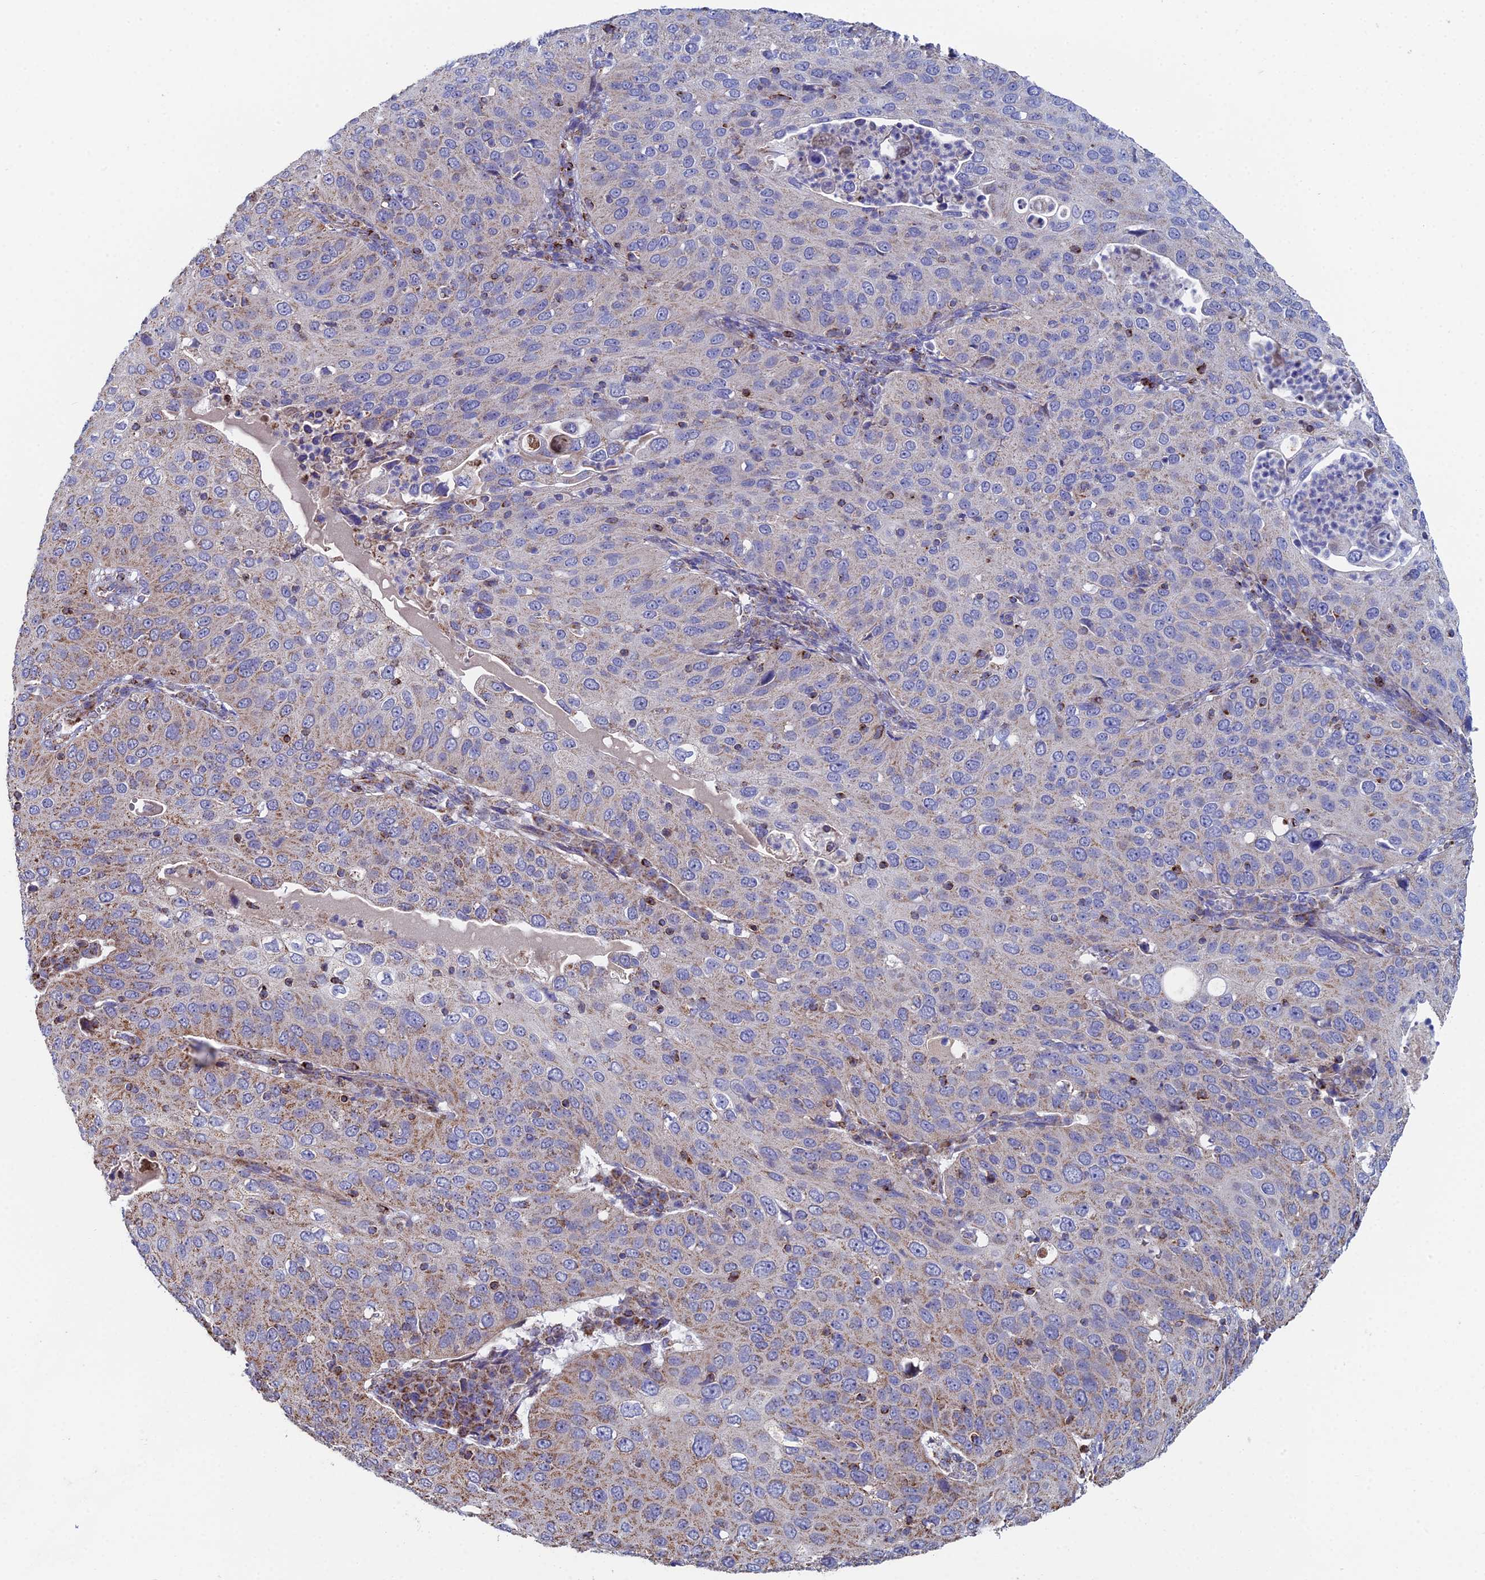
{"staining": {"intensity": "weak", "quantity": "25%-75%", "location": "cytoplasmic/membranous"}, "tissue": "cervical cancer", "cell_type": "Tumor cells", "image_type": "cancer", "snomed": [{"axis": "morphology", "description": "Squamous cell carcinoma, NOS"}, {"axis": "topography", "description": "Cervix"}], "caption": "Protein expression analysis of human cervical squamous cell carcinoma reveals weak cytoplasmic/membranous positivity in approximately 25%-75% of tumor cells. Using DAB (brown) and hematoxylin (blue) stains, captured at high magnification using brightfield microscopy.", "gene": "SPOCK2", "patient": {"sex": "female", "age": 36}}